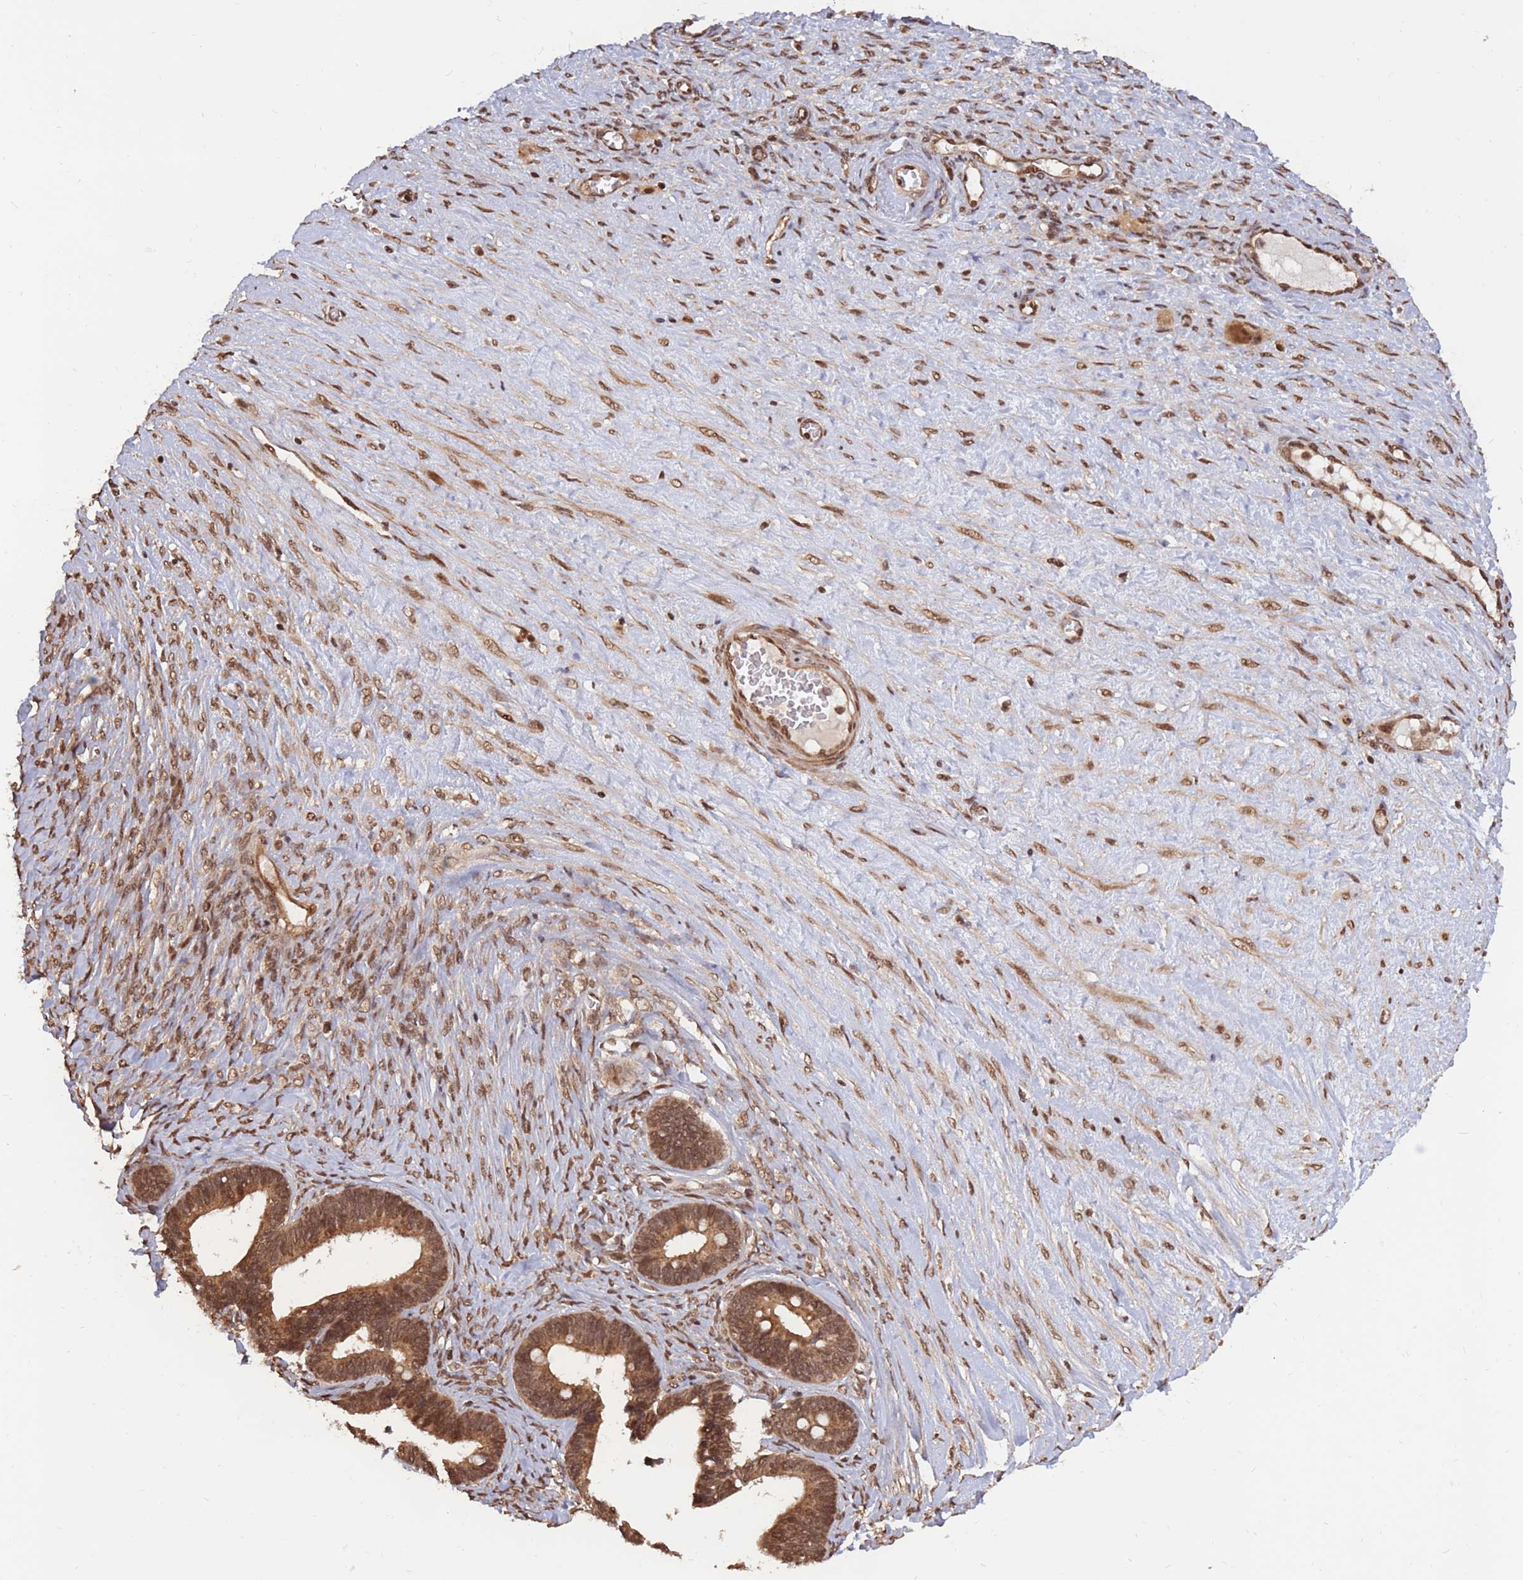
{"staining": {"intensity": "moderate", "quantity": ">75%", "location": "cytoplasmic/membranous,nuclear"}, "tissue": "ovarian cancer", "cell_type": "Tumor cells", "image_type": "cancer", "snomed": [{"axis": "morphology", "description": "Cystadenocarcinoma, serous, NOS"}, {"axis": "topography", "description": "Ovary"}], "caption": "IHC of human ovarian cancer displays medium levels of moderate cytoplasmic/membranous and nuclear staining in approximately >75% of tumor cells. The protein is shown in brown color, while the nuclei are stained blue.", "gene": "SRA1", "patient": {"sex": "female", "age": 56}}